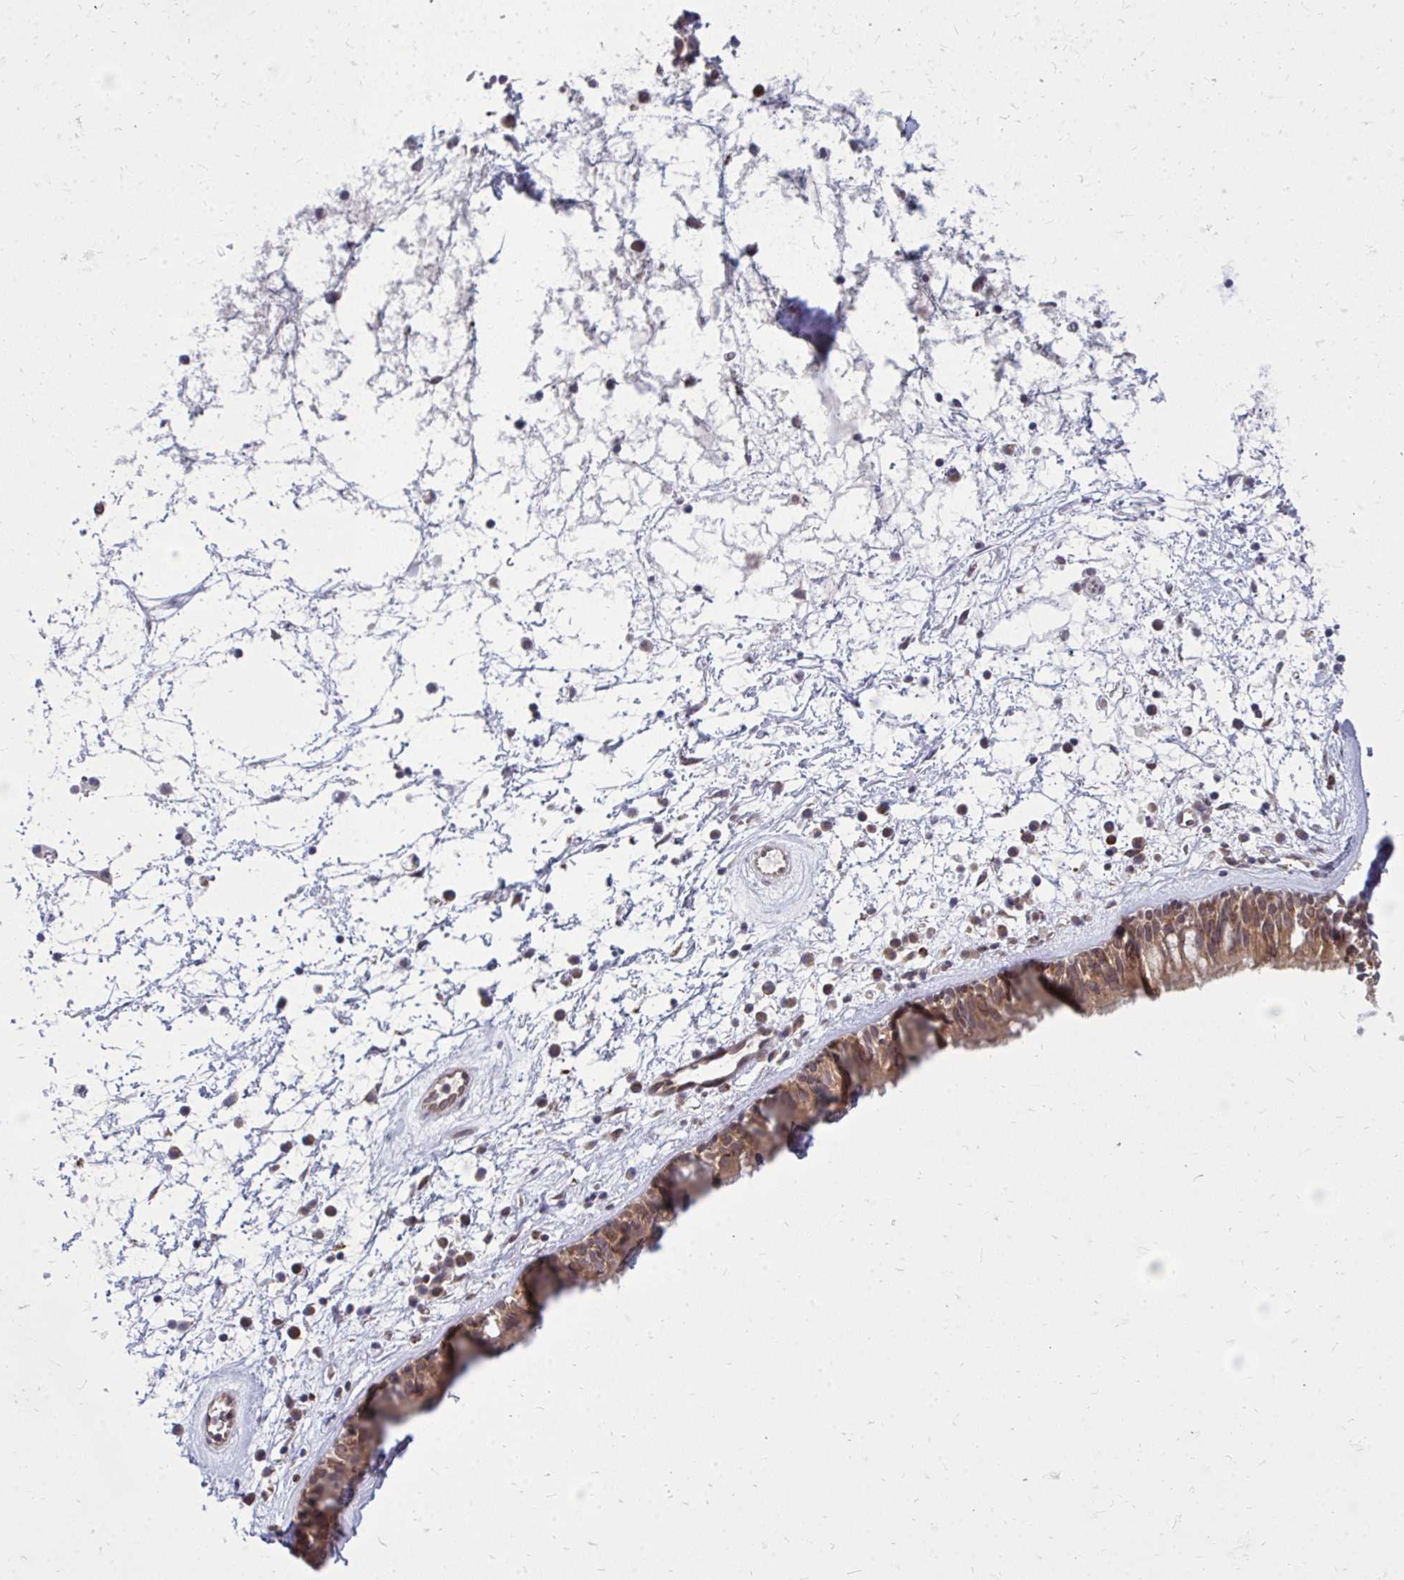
{"staining": {"intensity": "moderate", "quantity": "25%-75%", "location": "cytoplasmic/membranous"}, "tissue": "nasopharynx", "cell_type": "Respiratory epithelial cells", "image_type": "normal", "snomed": [{"axis": "morphology", "description": "Normal tissue, NOS"}, {"axis": "topography", "description": "Nasopharynx"}], "caption": "This image demonstrates immunohistochemistry (IHC) staining of unremarkable nasopharynx, with medium moderate cytoplasmic/membranous positivity in approximately 25%-75% of respiratory epithelial cells.", "gene": "ACSL5", "patient": {"sex": "male", "age": 24}}